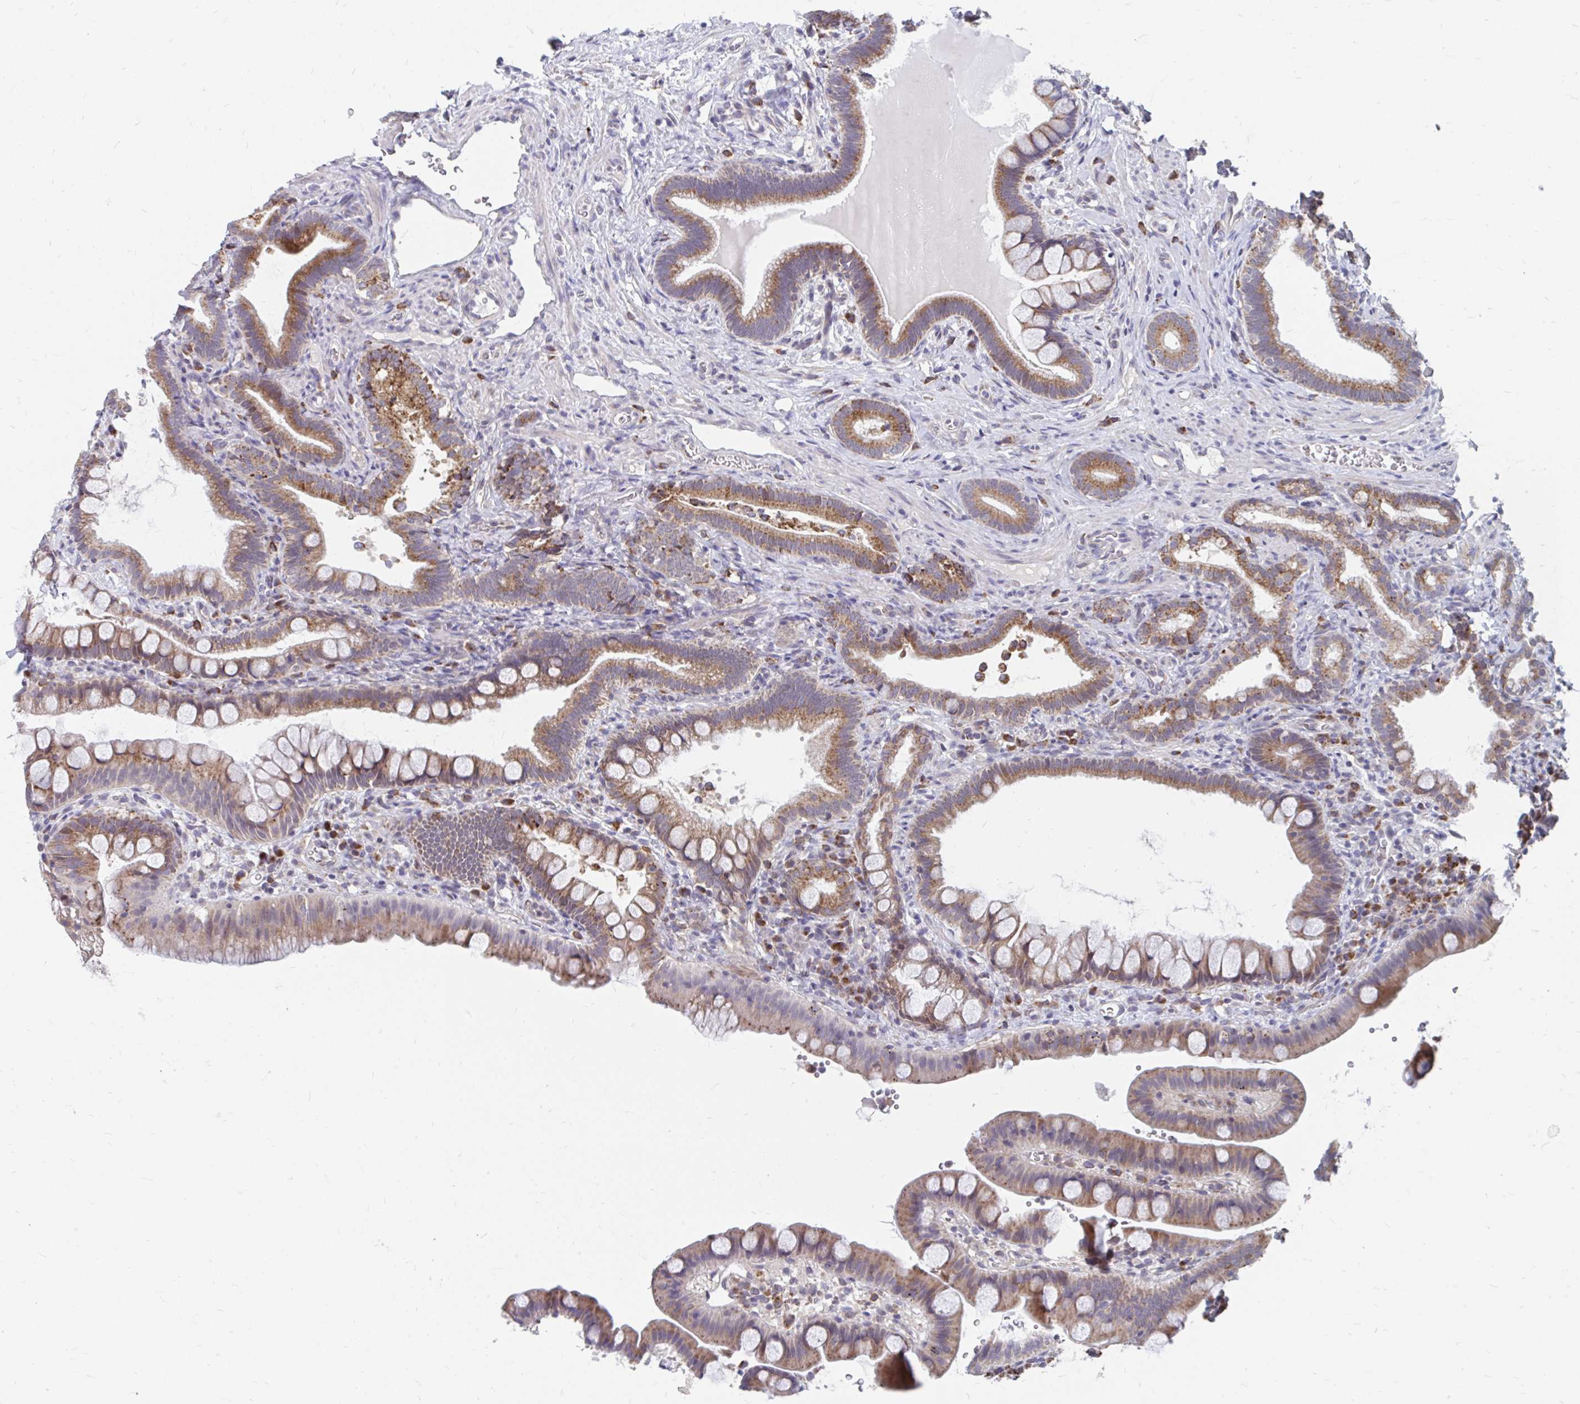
{"staining": {"intensity": "moderate", "quantity": ">75%", "location": "cytoplasmic/membranous"}, "tissue": "duodenum", "cell_type": "Glandular cells", "image_type": "normal", "snomed": [{"axis": "morphology", "description": "Normal tissue, NOS"}, {"axis": "topography", "description": "Duodenum"}], "caption": "This image shows unremarkable duodenum stained with immunohistochemistry to label a protein in brown. The cytoplasmic/membranous of glandular cells show moderate positivity for the protein. Nuclei are counter-stained blue.", "gene": "PABIR3", "patient": {"sex": "male", "age": 59}}